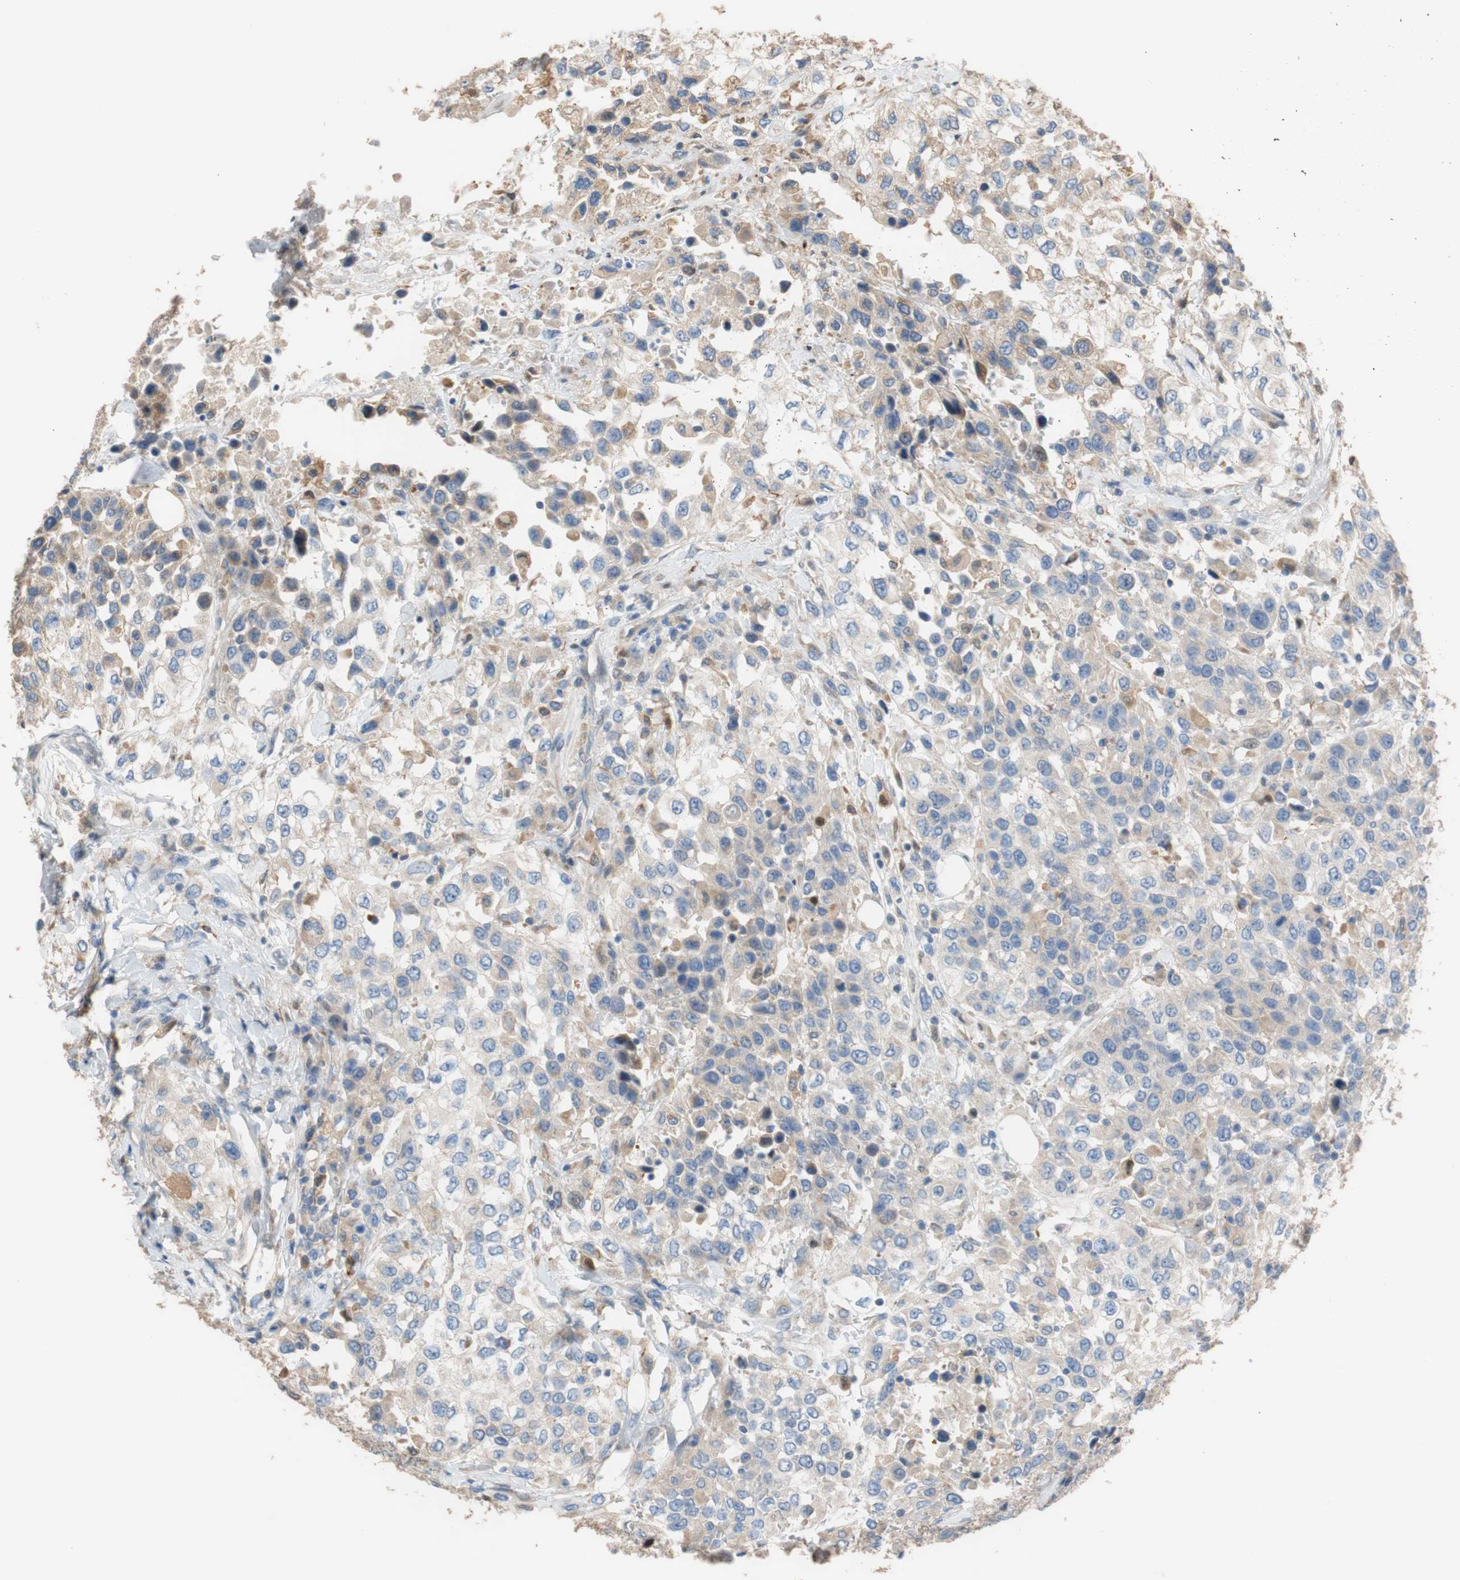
{"staining": {"intensity": "moderate", "quantity": "25%-75%", "location": "cytoplasmic/membranous"}, "tissue": "urothelial cancer", "cell_type": "Tumor cells", "image_type": "cancer", "snomed": [{"axis": "morphology", "description": "Urothelial carcinoma, High grade"}, {"axis": "topography", "description": "Urinary bladder"}], "caption": "Immunohistochemistry (IHC) (DAB) staining of urothelial carcinoma (high-grade) demonstrates moderate cytoplasmic/membranous protein positivity in approximately 25%-75% of tumor cells. (DAB (3,3'-diaminobenzidine) IHC with brightfield microscopy, high magnification).", "gene": "ALDH1A2", "patient": {"sex": "female", "age": 80}}